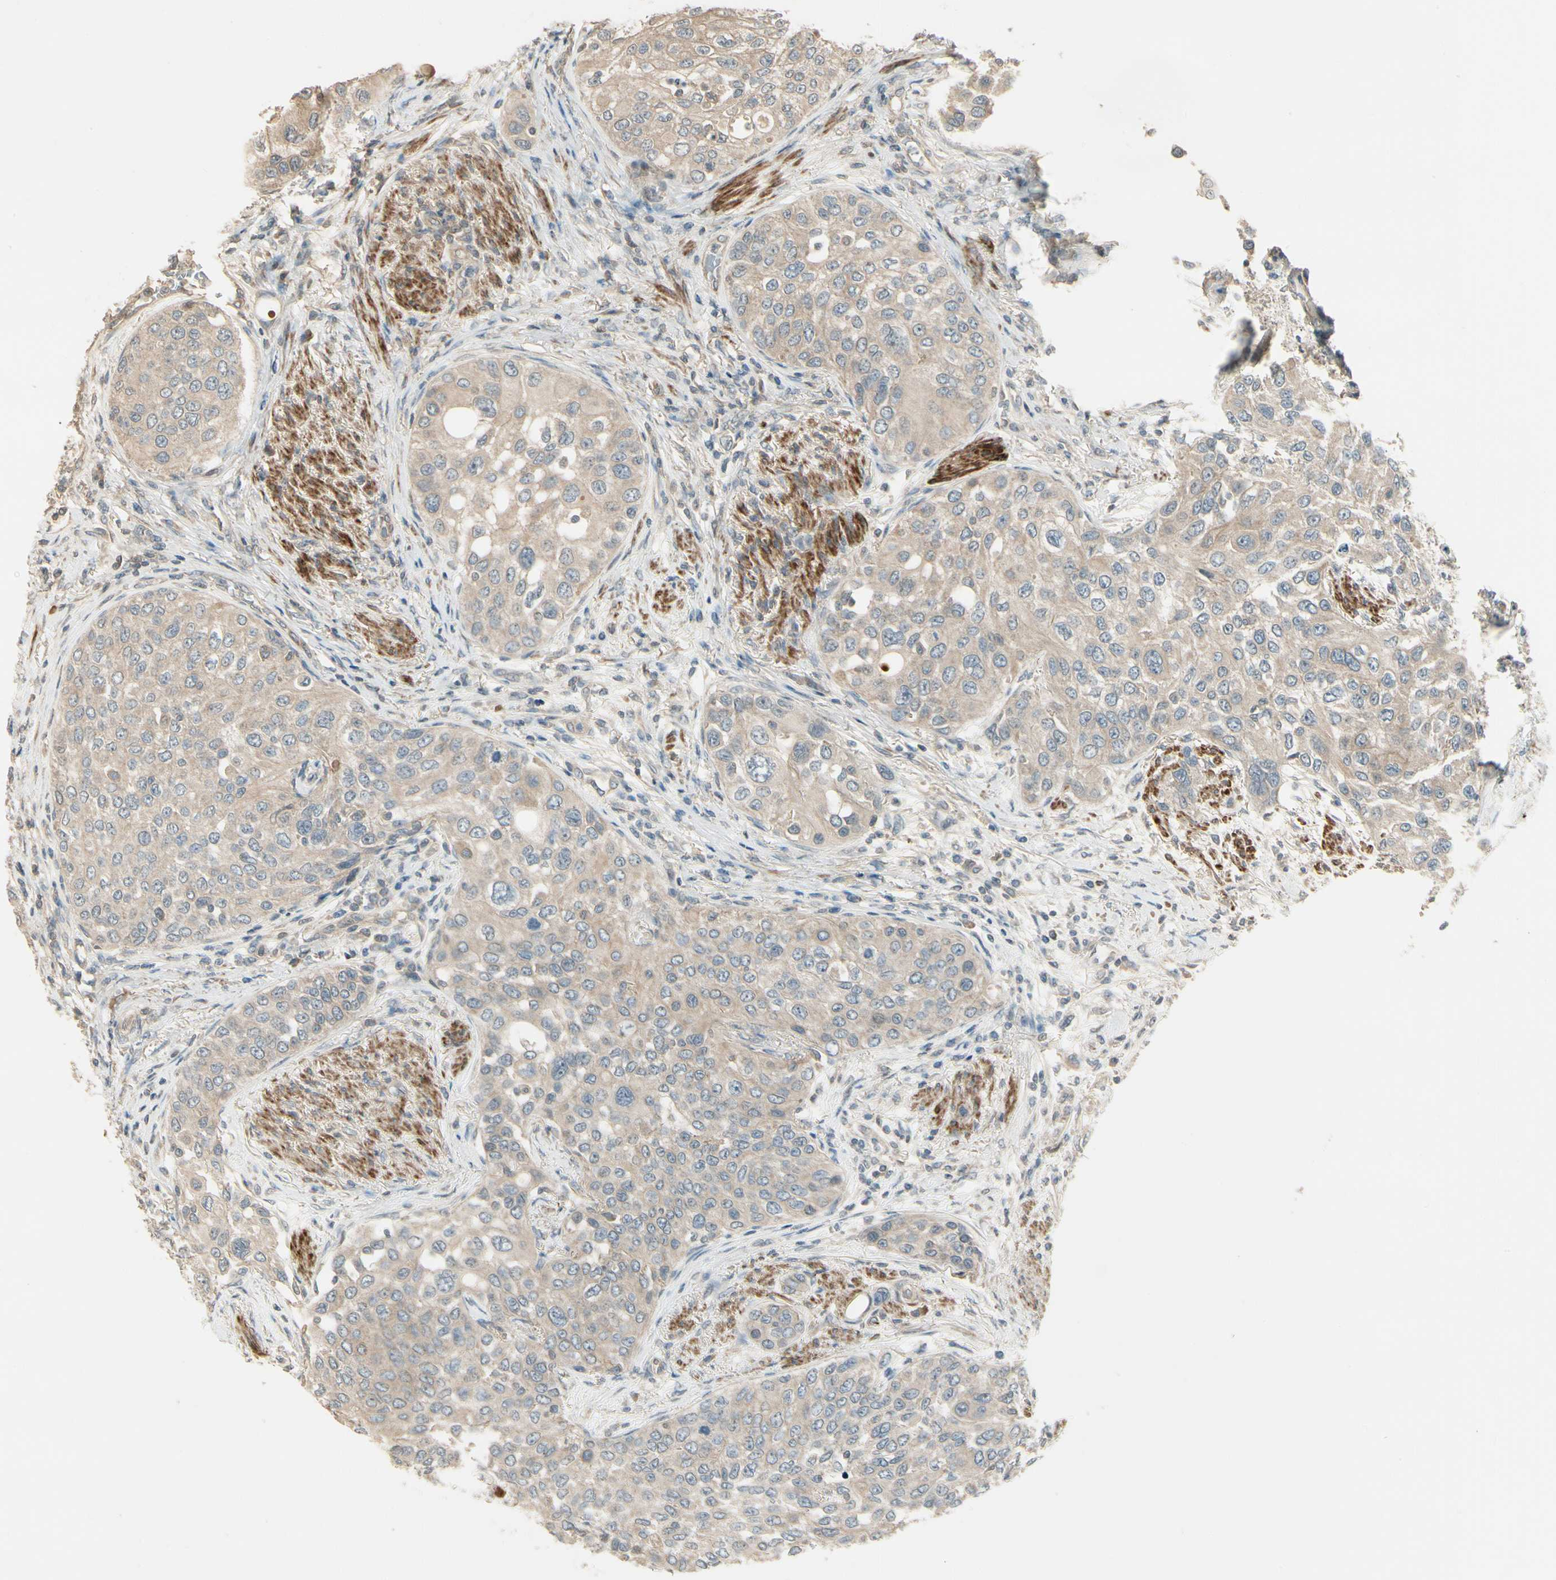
{"staining": {"intensity": "weak", "quantity": ">75%", "location": "cytoplasmic/membranous"}, "tissue": "urothelial cancer", "cell_type": "Tumor cells", "image_type": "cancer", "snomed": [{"axis": "morphology", "description": "Urothelial carcinoma, High grade"}, {"axis": "topography", "description": "Urinary bladder"}], "caption": "Urothelial cancer stained with IHC shows weak cytoplasmic/membranous staining in approximately >75% of tumor cells. (DAB = brown stain, brightfield microscopy at high magnification).", "gene": "ACVR1", "patient": {"sex": "female", "age": 56}}